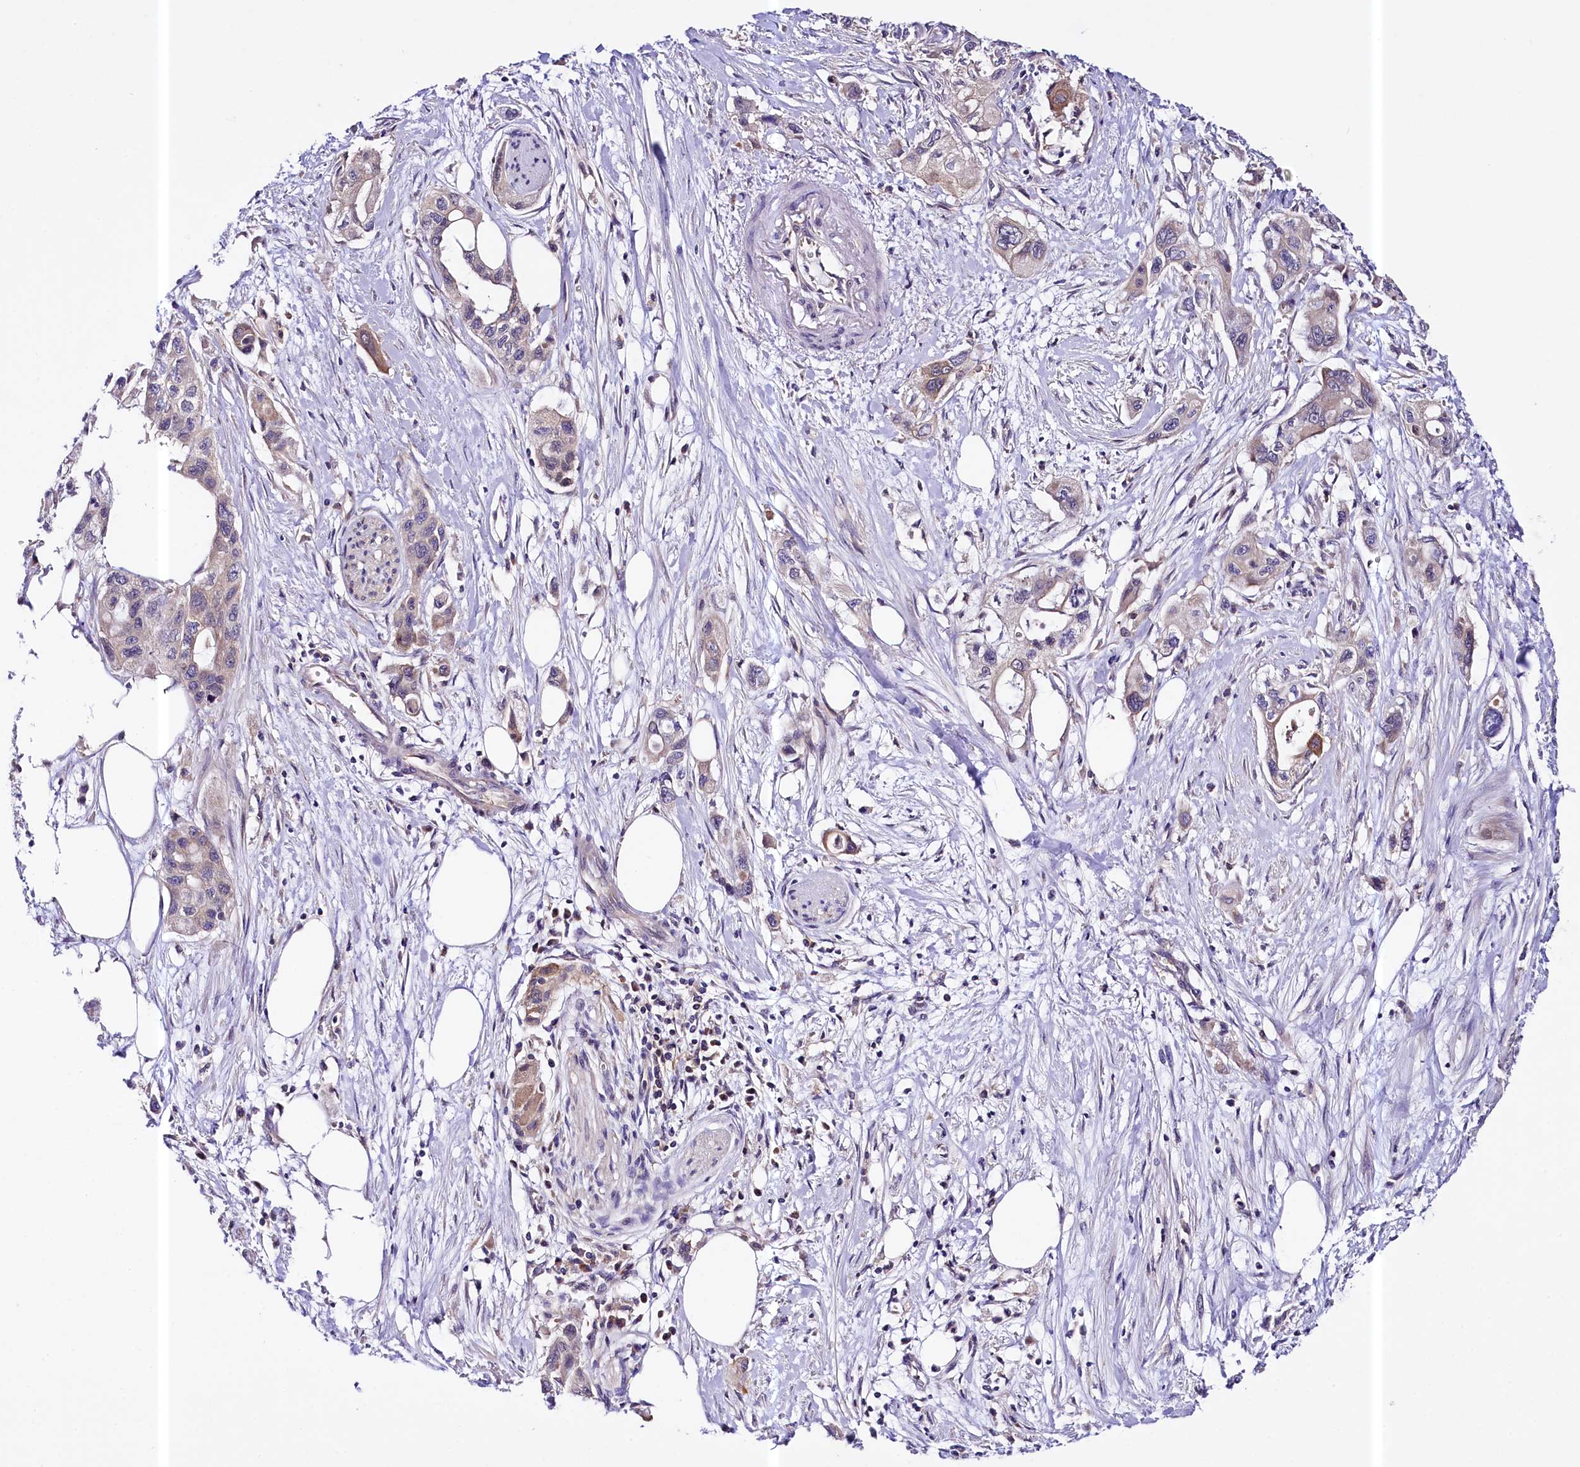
{"staining": {"intensity": "weak", "quantity": ">75%", "location": "cytoplasmic/membranous"}, "tissue": "pancreatic cancer", "cell_type": "Tumor cells", "image_type": "cancer", "snomed": [{"axis": "morphology", "description": "Adenocarcinoma, NOS"}, {"axis": "topography", "description": "Pancreas"}], "caption": "DAB immunohistochemical staining of pancreatic cancer shows weak cytoplasmic/membranous protein staining in approximately >75% of tumor cells. The staining was performed using DAB to visualize the protein expression in brown, while the nuclei were stained in blue with hematoxylin (Magnification: 20x).", "gene": "CEP295", "patient": {"sex": "male", "age": 75}}